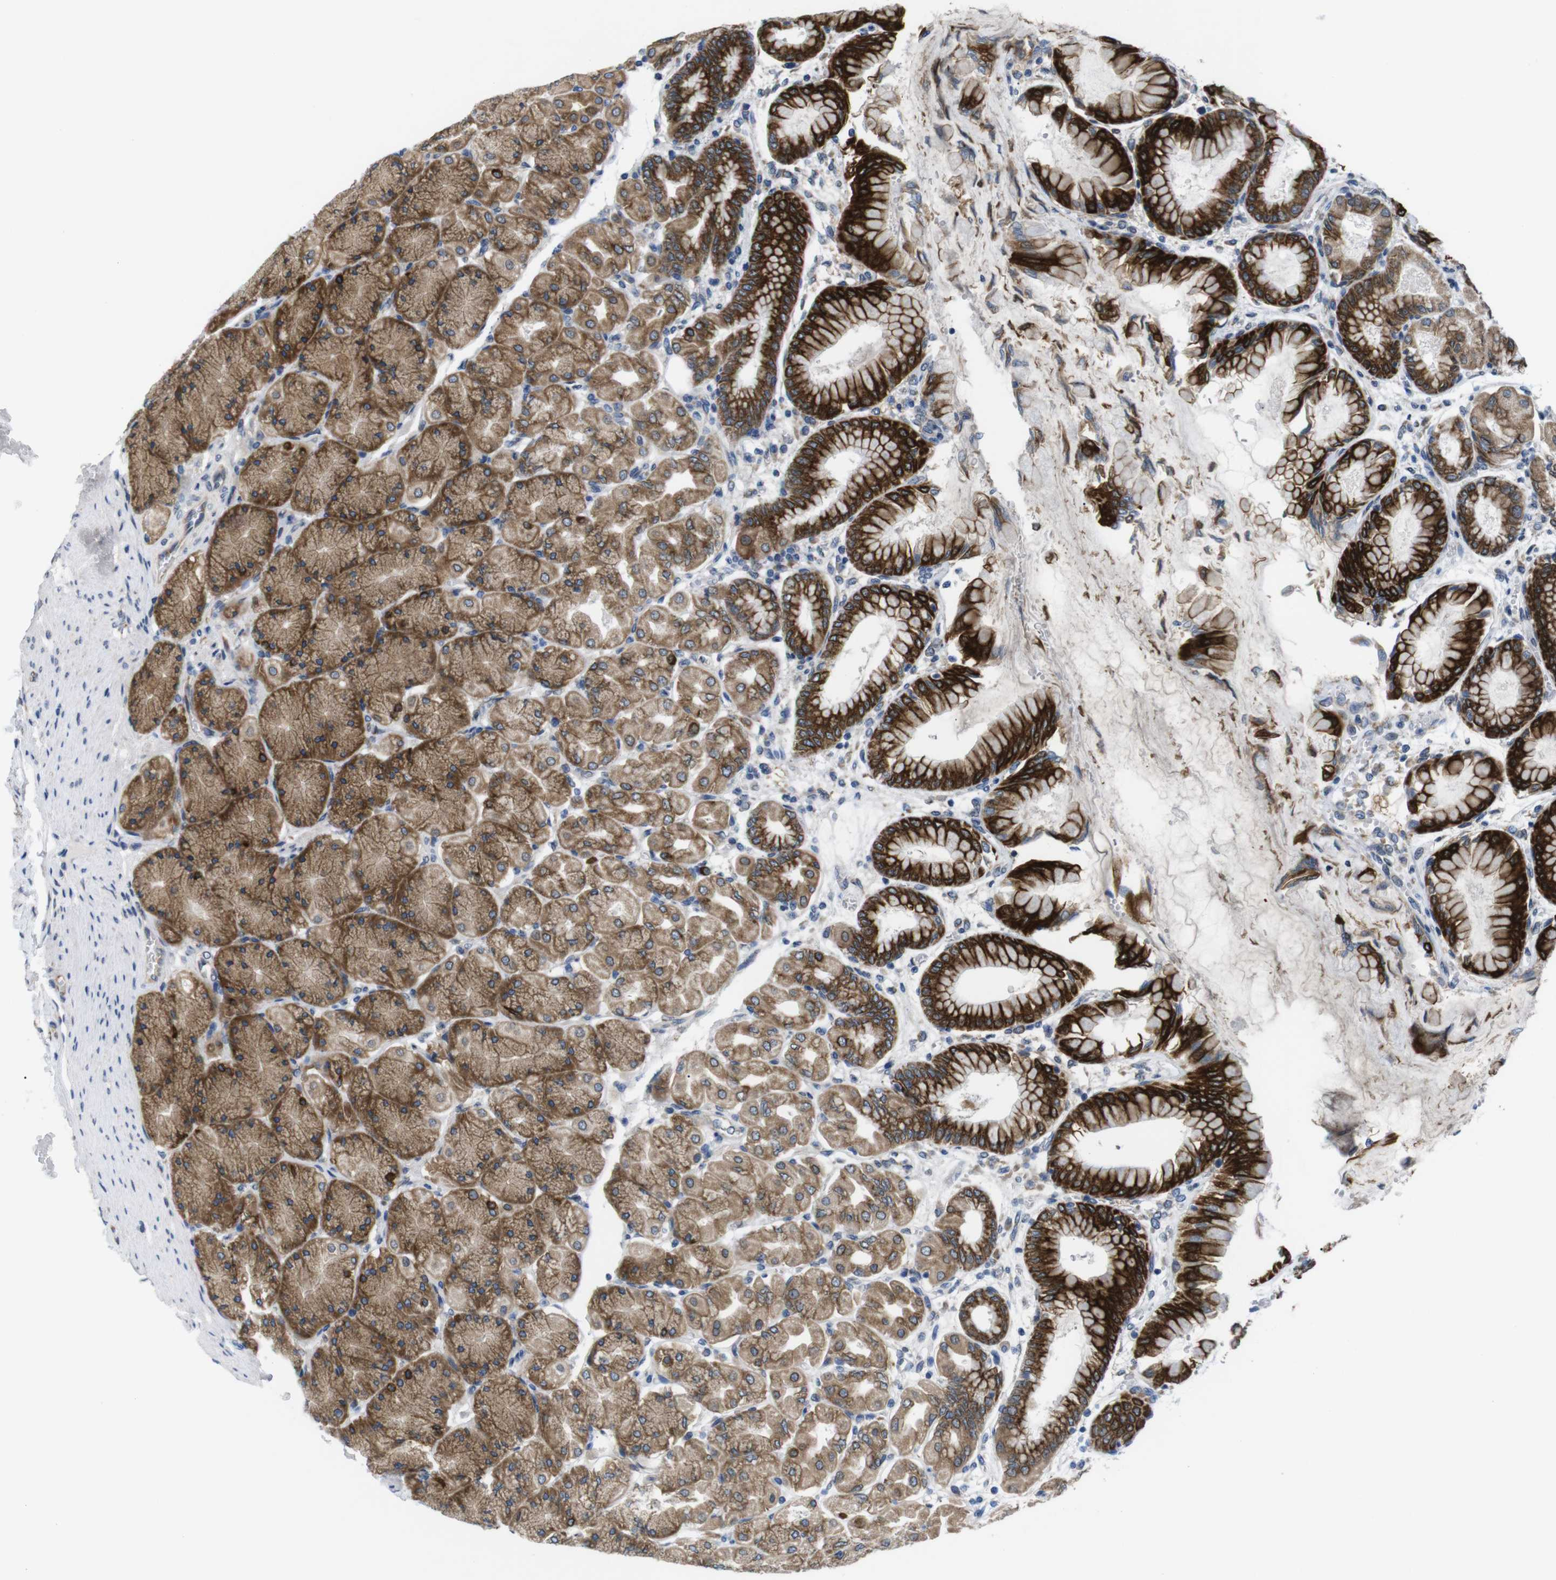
{"staining": {"intensity": "strong", "quantity": ">75%", "location": "cytoplasmic/membranous"}, "tissue": "stomach", "cell_type": "Glandular cells", "image_type": "normal", "snomed": [{"axis": "morphology", "description": "Normal tissue, NOS"}, {"axis": "topography", "description": "Stomach, upper"}], "caption": "Immunohistochemistry (IHC) micrograph of benign human stomach stained for a protein (brown), which demonstrates high levels of strong cytoplasmic/membranous staining in approximately >75% of glandular cells.", "gene": "HACD3", "patient": {"sex": "female", "age": 56}}